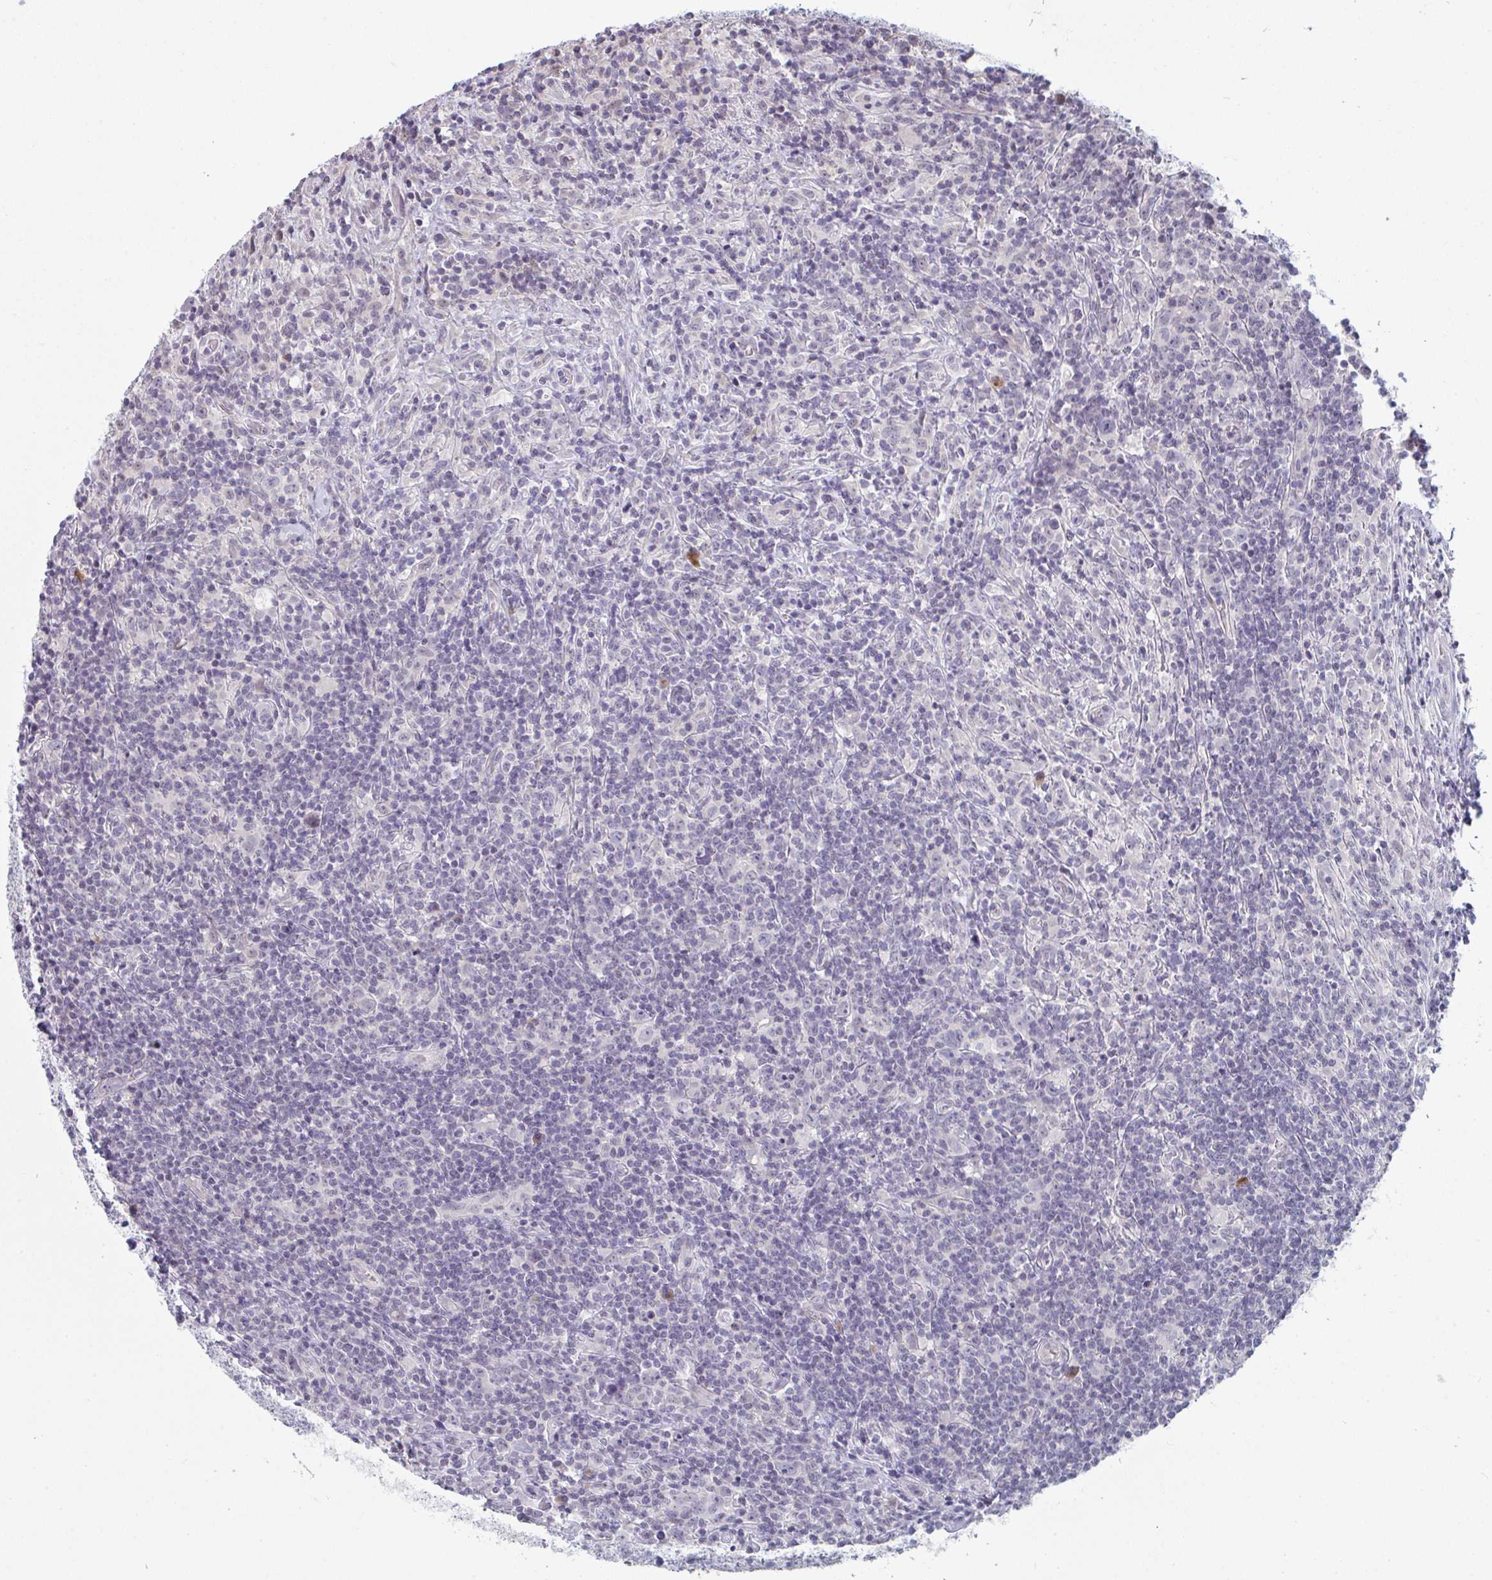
{"staining": {"intensity": "negative", "quantity": "none", "location": "none"}, "tissue": "lymphoma", "cell_type": "Tumor cells", "image_type": "cancer", "snomed": [{"axis": "morphology", "description": "Hodgkin's disease, NOS"}, {"axis": "topography", "description": "Lymph node"}], "caption": "This is an immunohistochemistry (IHC) micrograph of lymphoma. There is no expression in tumor cells.", "gene": "ZNF214", "patient": {"sex": "female", "age": 18}}